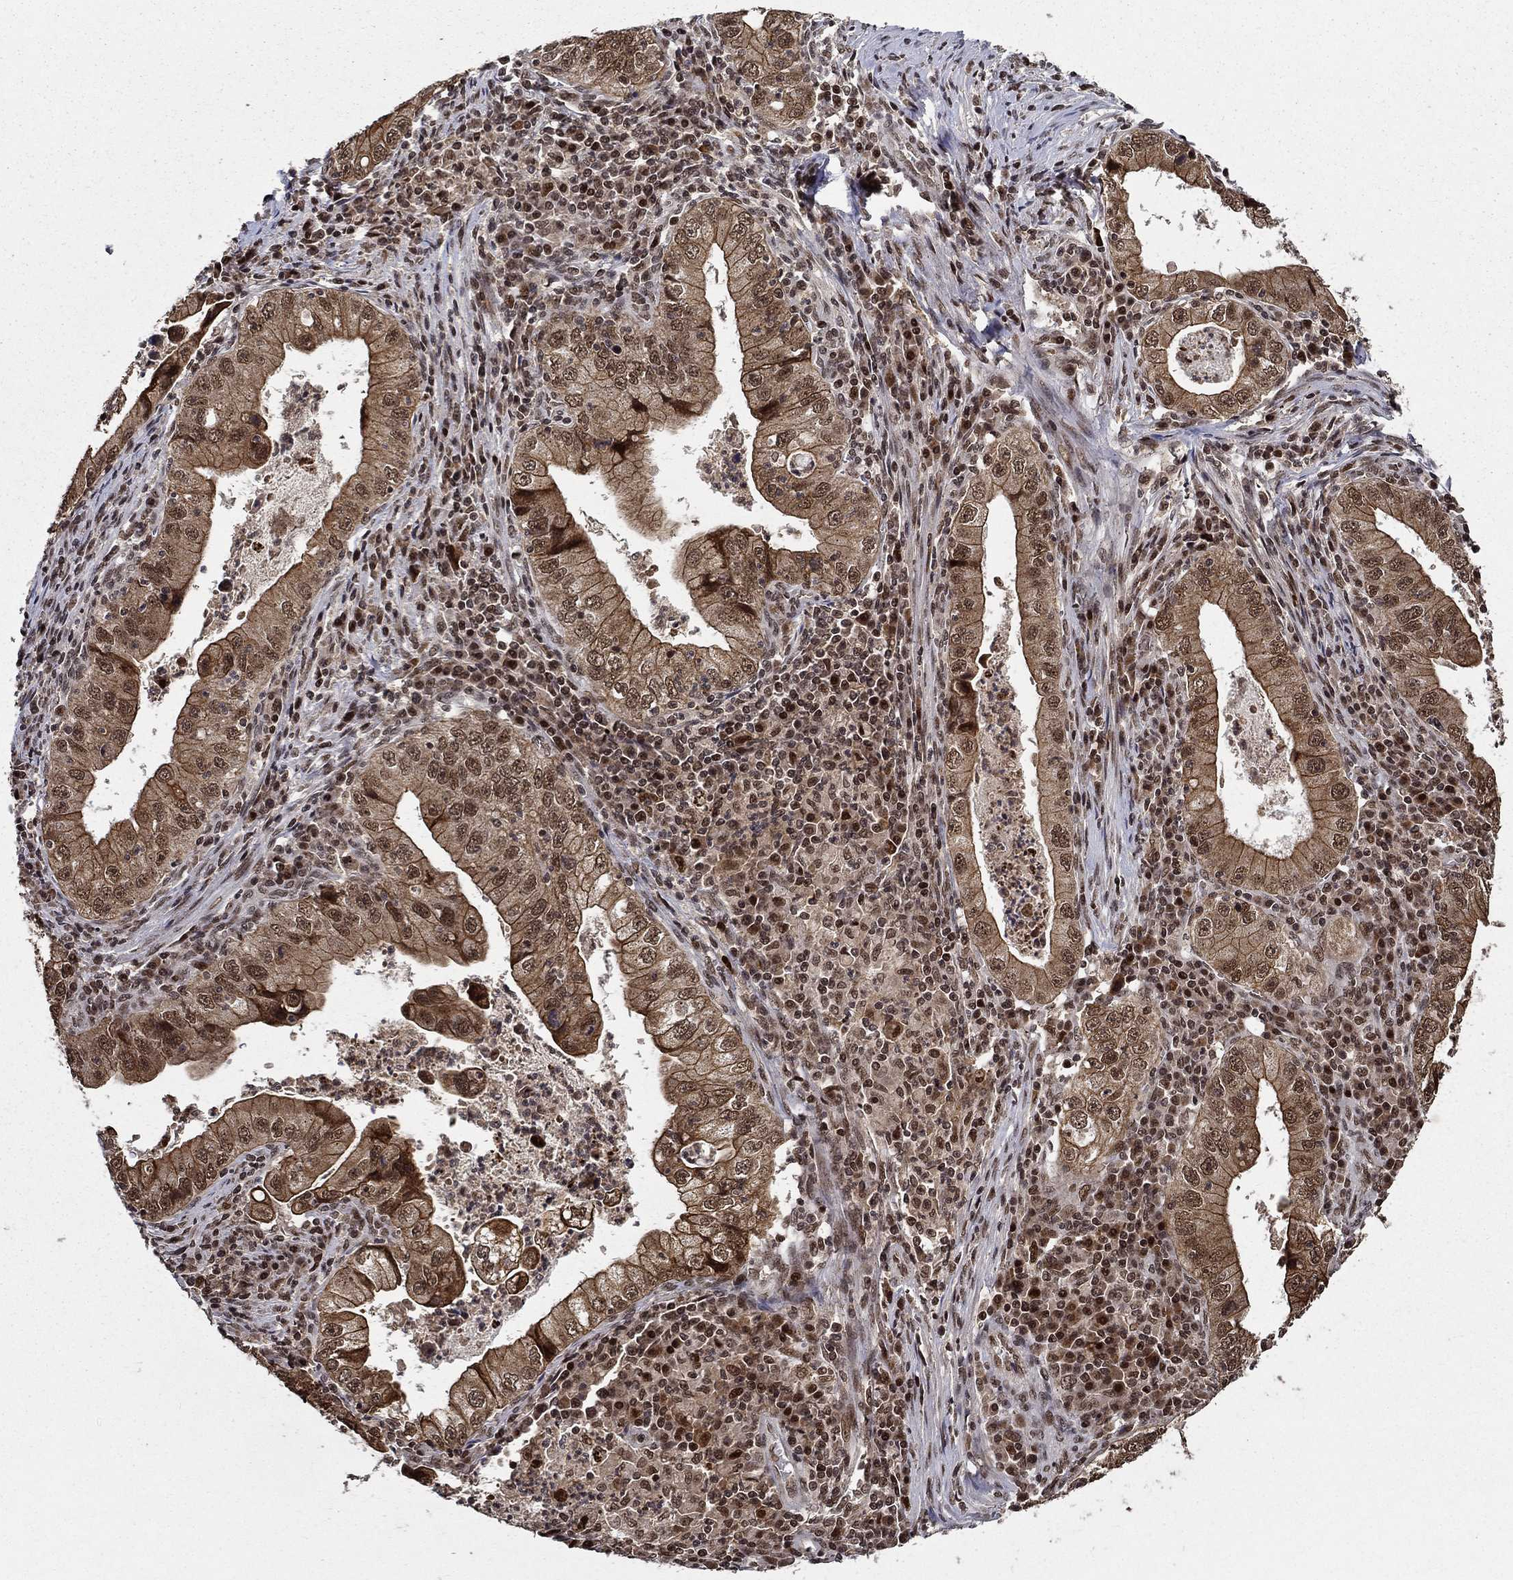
{"staining": {"intensity": "moderate", "quantity": ">75%", "location": "cytoplasmic/membranous,nuclear"}, "tissue": "stomach cancer", "cell_type": "Tumor cells", "image_type": "cancer", "snomed": [{"axis": "morphology", "description": "Adenocarcinoma, NOS"}, {"axis": "topography", "description": "Stomach"}], "caption": "Protein expression analysis of stomach cancer (adenocarcinoma) demonstrates moderate cytoplasmic/membranous and nuclear positivity in about >75% of tumor cells. The protein is shown in brown color, while the nuclei are stained blue.", "gene": "CDCA7L", "patient": {"sex": "male", "age": 76}}